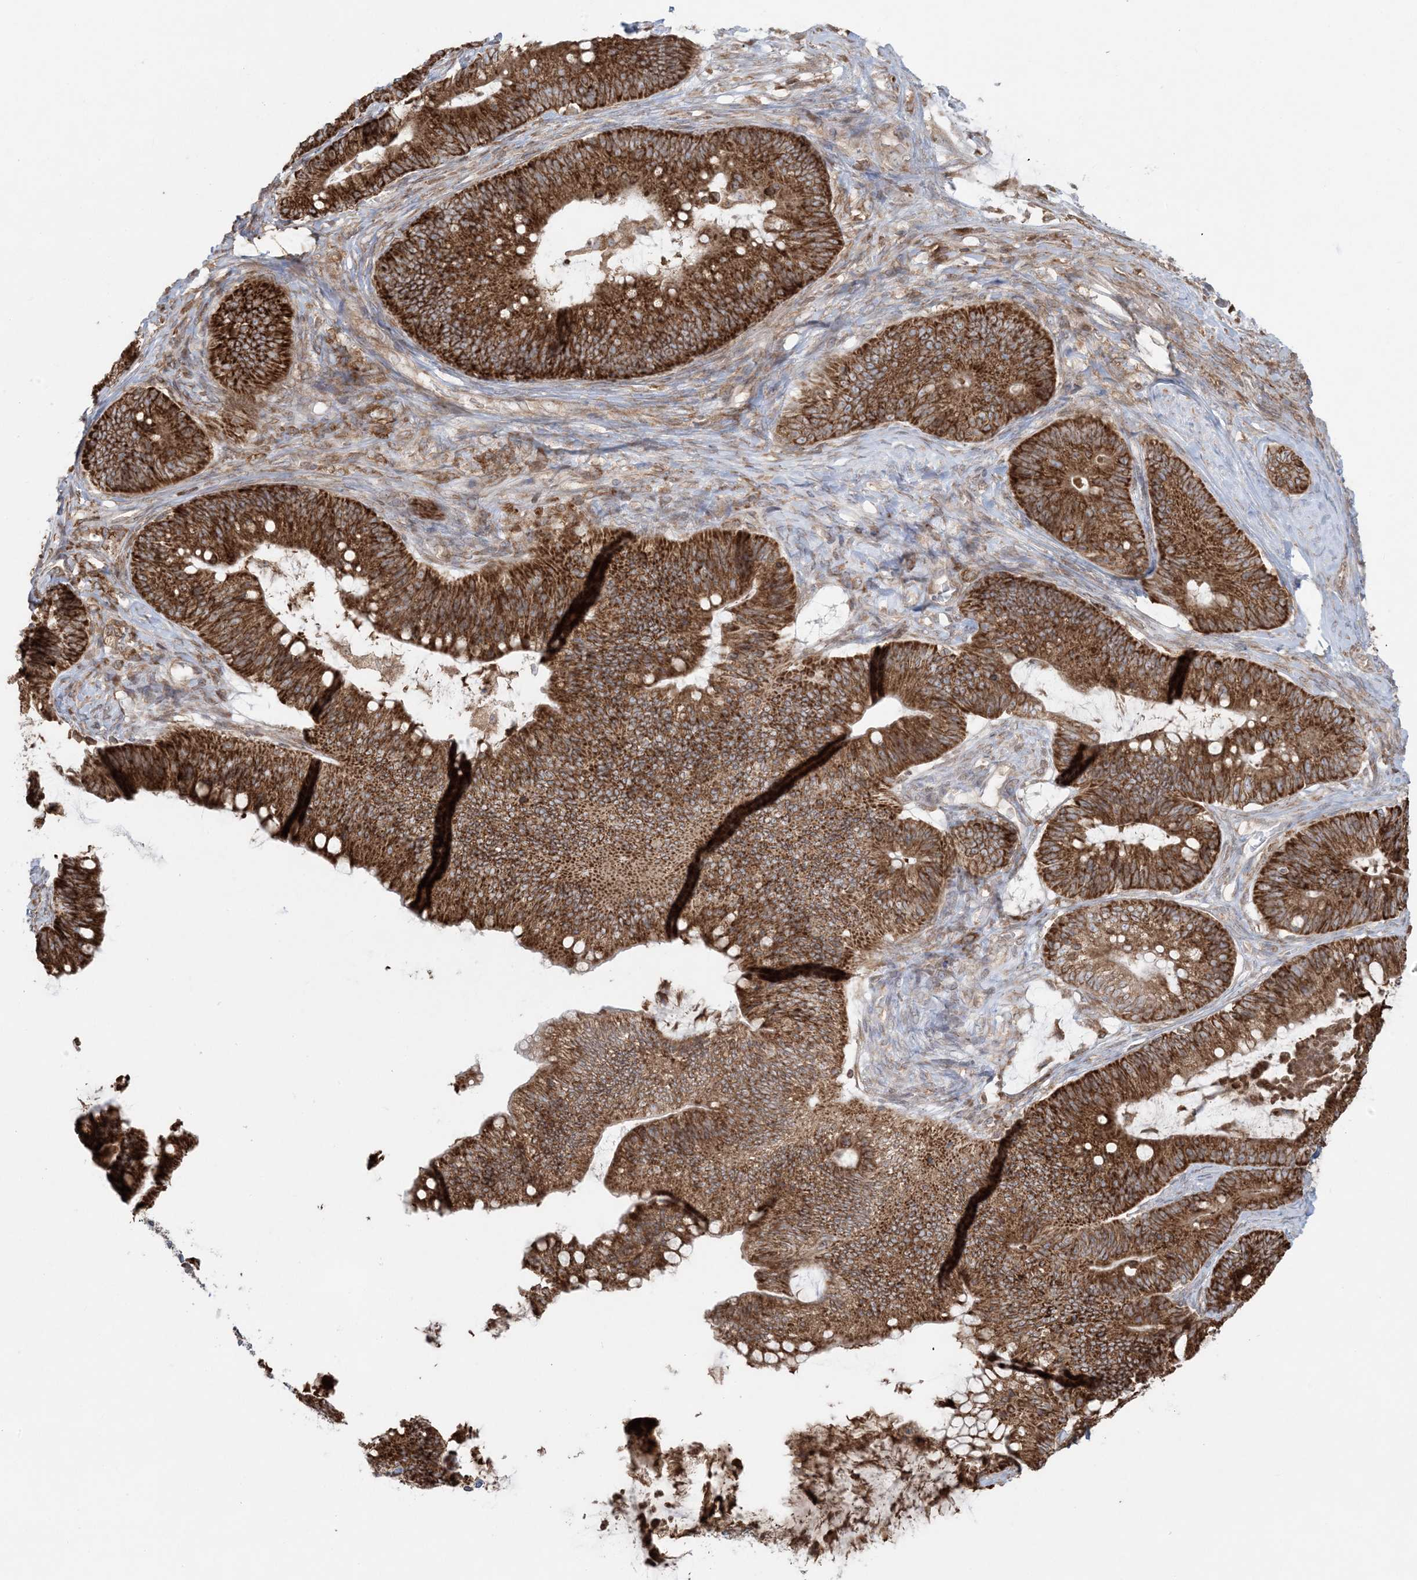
{"staining": {"intensity": "strong", "quantity": ">75%", "location": "cytoplasmic/membranous"}, "tissue": "ovarian cancer", "cell_type": "Tumor cells", "image_type": "cancer", "snomed": [{"axis": "morphology", "description": "Cystadenocarcinoma, mucinous, NOS"}, {"axis": "topography", "description": "Ovary"}], "caption": "Immunohistochemistry micrograph of human ovarian cancer (mucinous cystadenocarcinoma) stained for a protein (brown), which reveals high levels of strong cytoplasmic/membranous staining in approximately >75% of tumor cells.", "gene": "UBXN4", "patient": {"sex": "female", "age": 61}}